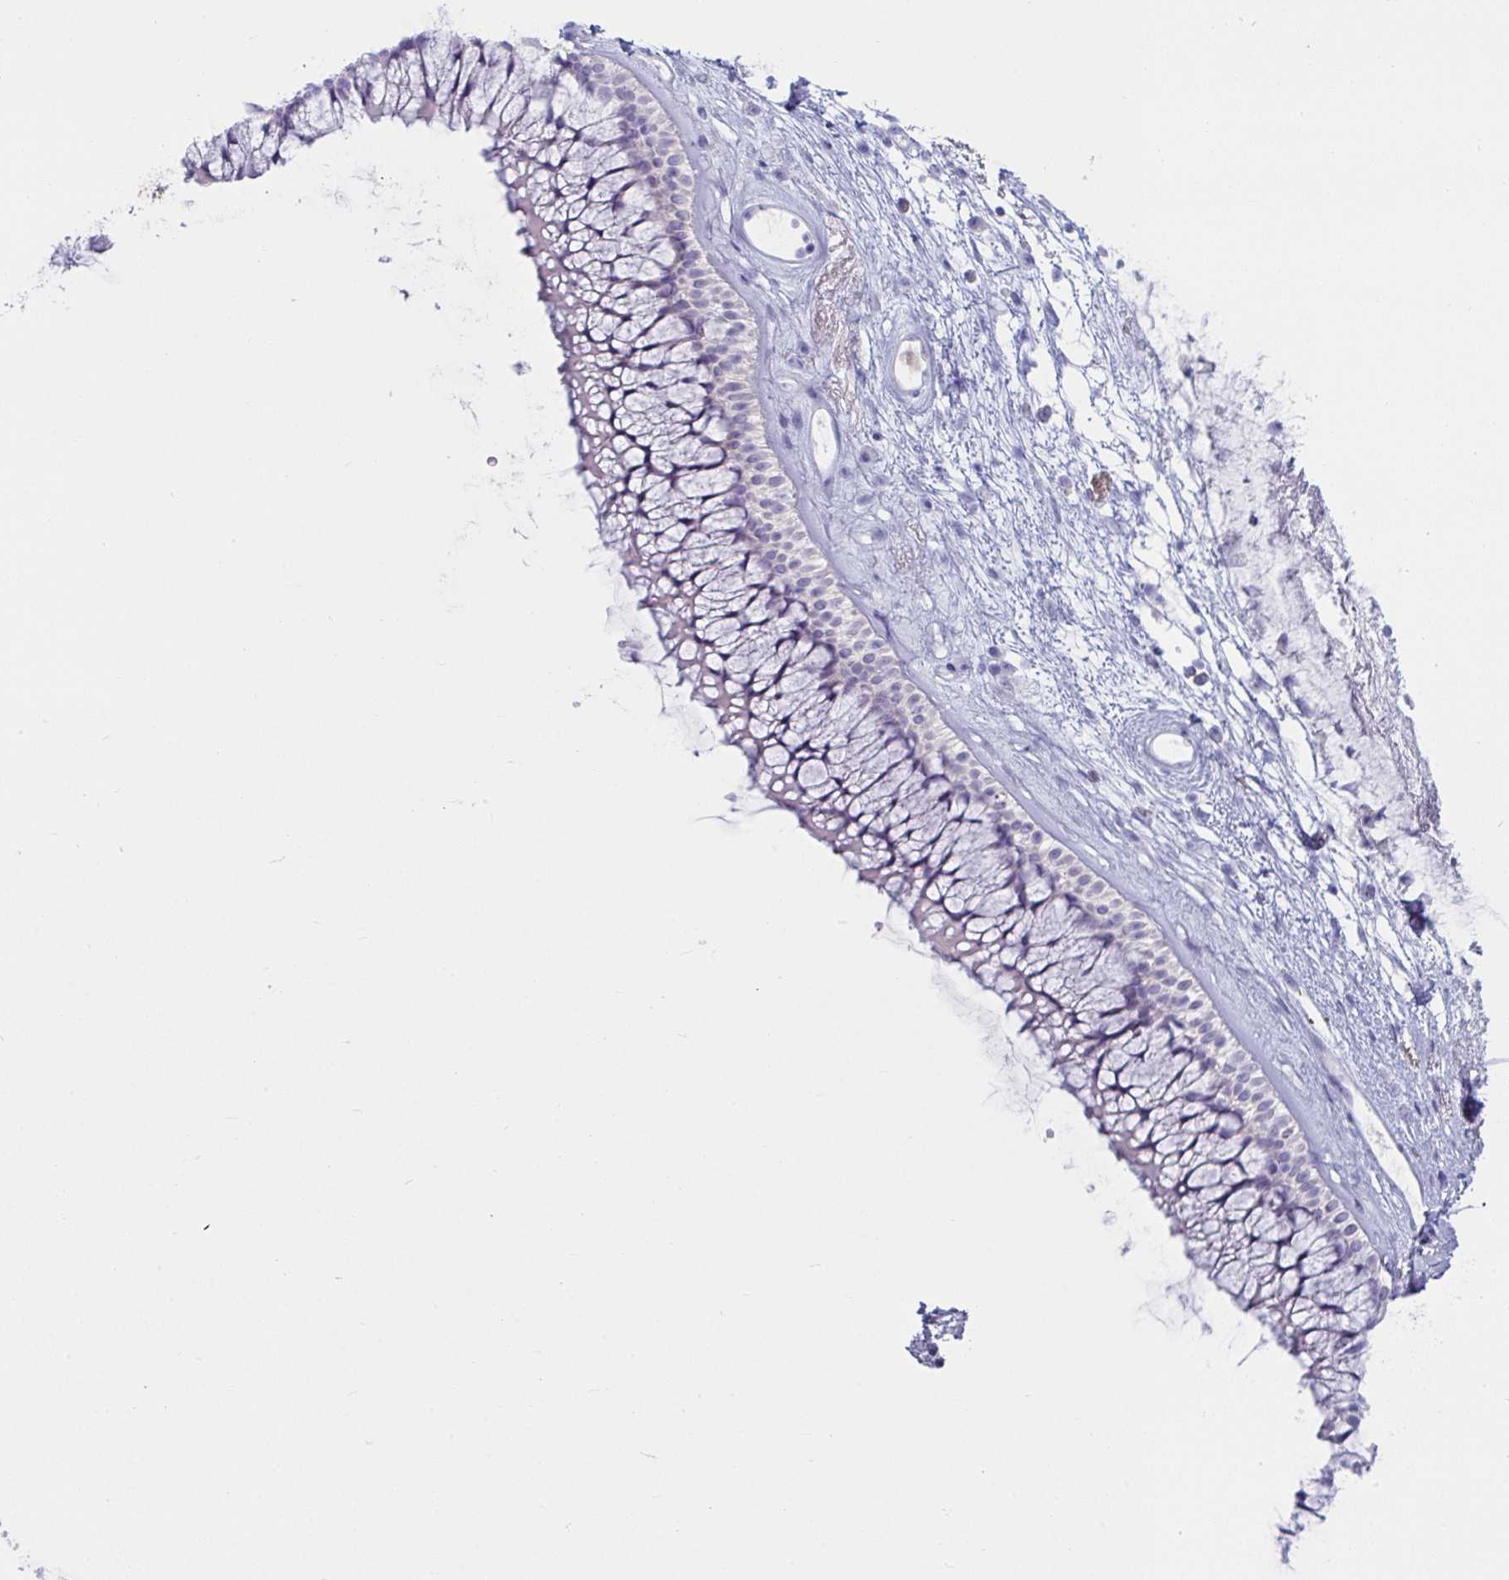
{"staining": {"intensity": "negative", "quantity": "none", "location": "none"}, "tissue": "nasopharynx", "cell_type": "Respiratory epithelial cells", "image_type": "normal", "snomed": [{"axis": "morphology", "description": "Normal tissue, NOS"}, {"axis": "topography", "description": "Nasopharynx"}], "caption": "Respiratory epithelial cells show no significant protein positivity in unremarkable nasopharynx. Nuclei are stained in blue.", "gene": "NPY", "patient": {"sex": "female", "age": 75}}